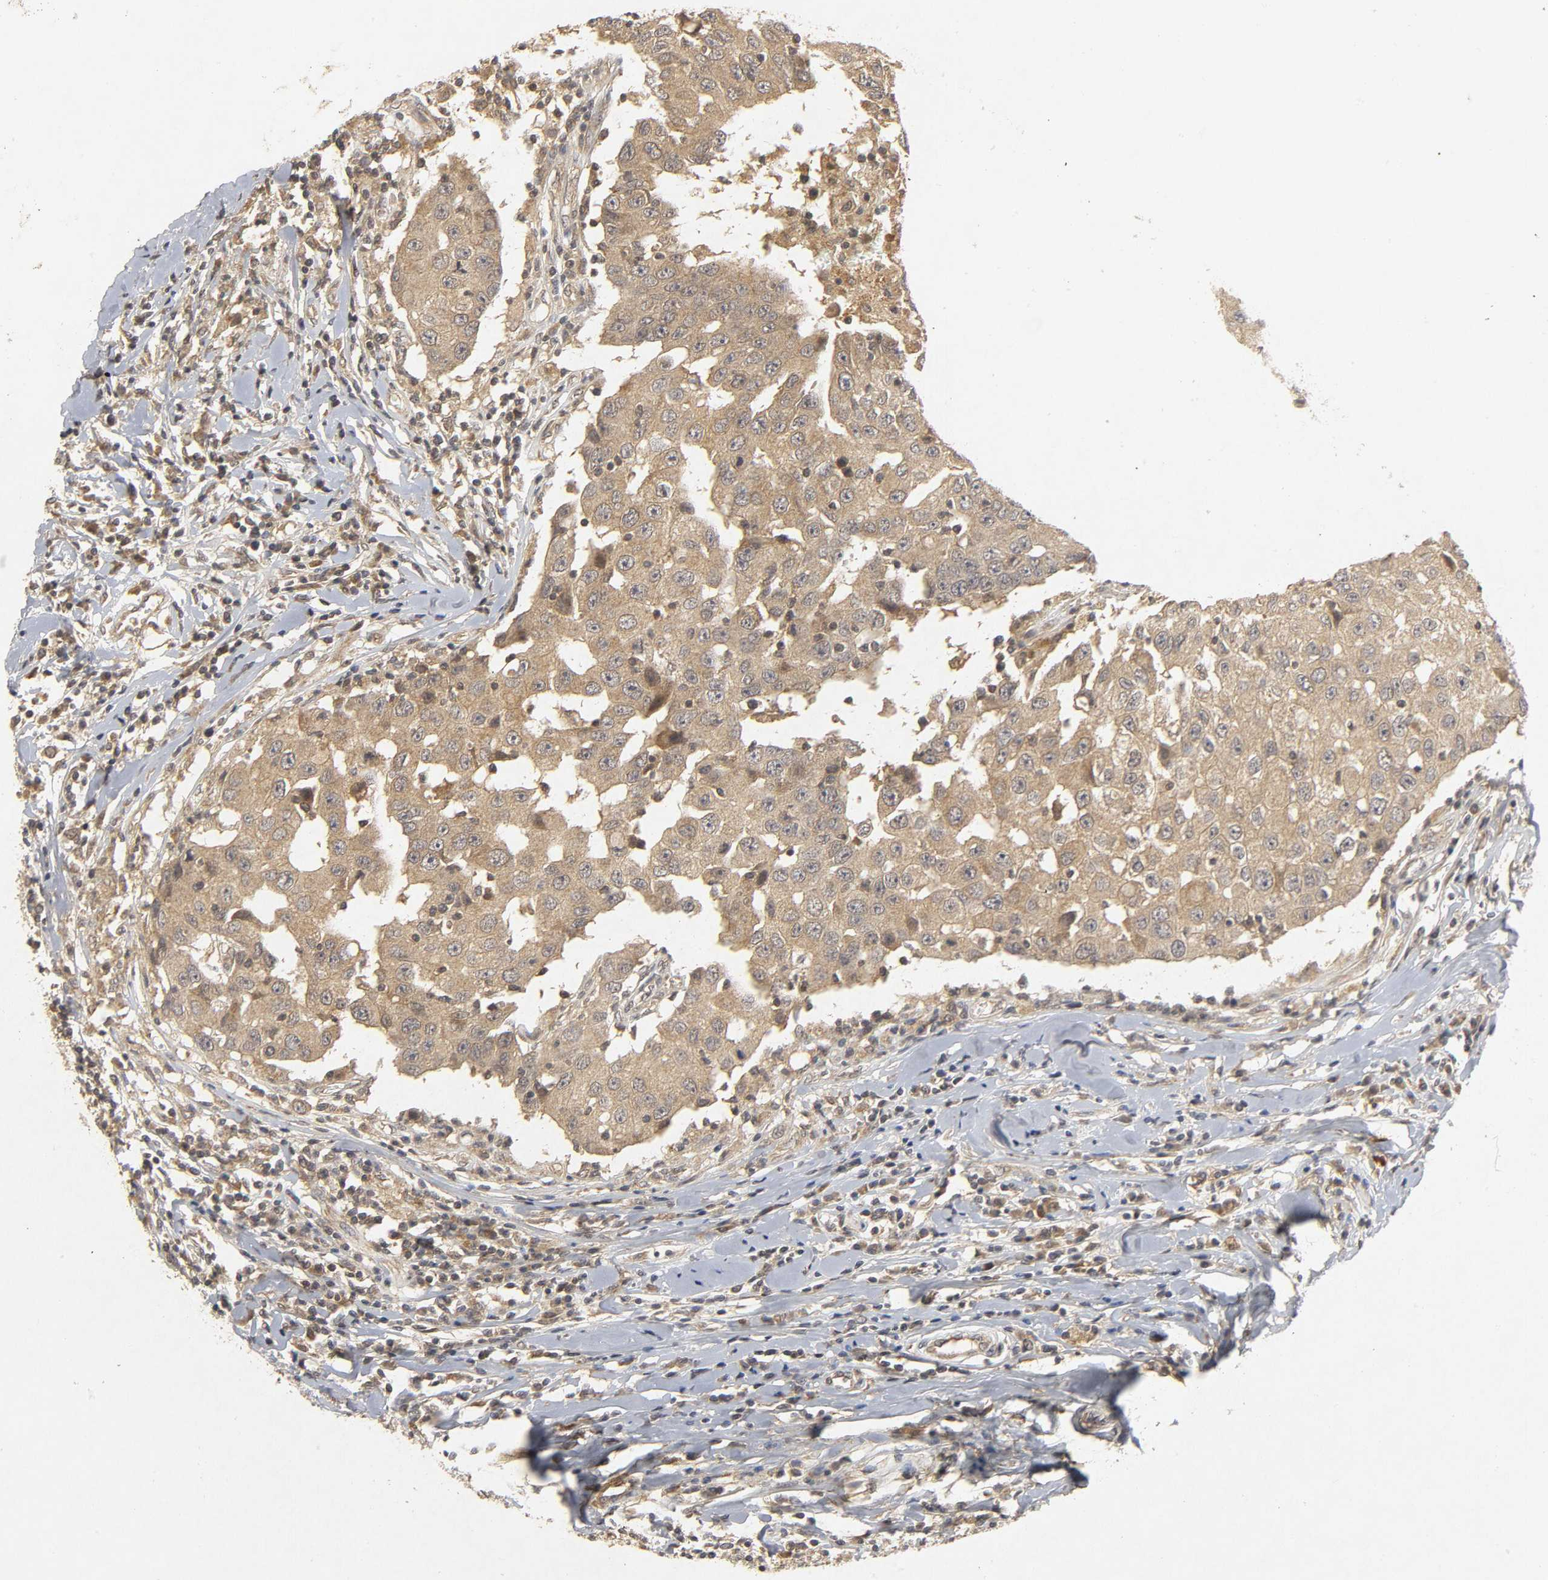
{"staining": {"intensity": "weak", "quantity": "25%-75%", "location": "cytoplasmic/membranous"}, "tissue": "breast cancer", "cell_type": "Tumor cells", "image_type": "cancer", "snomed": [{"axis": "morphology", "description": "Duct carcinoma"}, {"axis": "topography", "description": "Breast"}], "caption": "Weak cytoplasmic/membranous expression for a protein is appreciated in about 25%-75% of tumor cells of breast cancer (infiltrating ductal carcinoma) using IHC.", "gene": "TRAF6", "patient": {"sex": "female", "age": 27}}